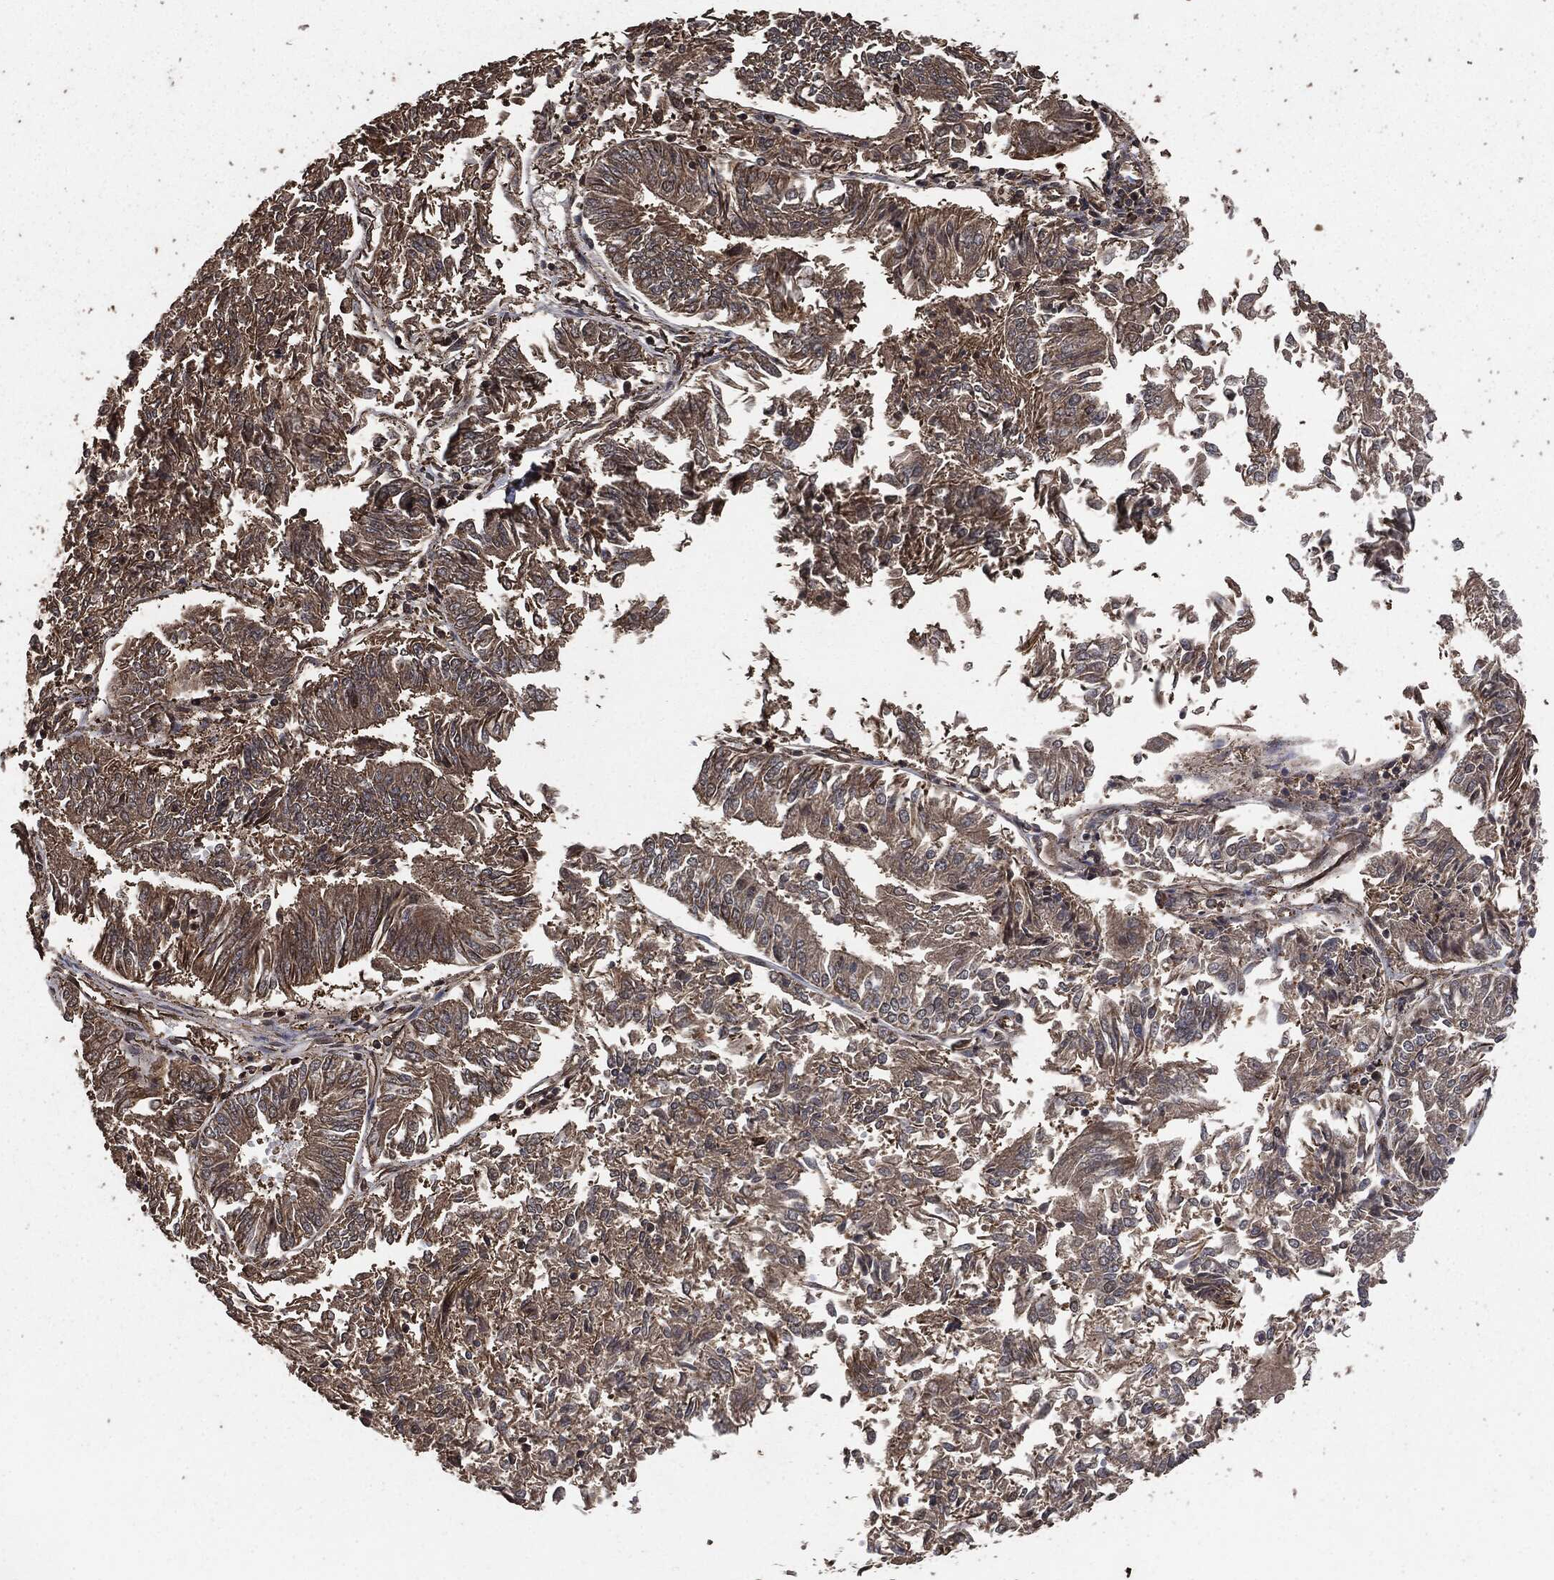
{"staining": {"intensity": "moderate", "quantity": "25%-75%", "location": "cytoplasmic/membranous"}, "tissue": "endometrial cancer", "cell_type": "Tumor cells", "image_type": "cancer", "snomed": [{"axis": "morphology", "description": "Adenocarcinoma, NOS"}, {"axis": "topography", "description": "Endometrium"}], "caption": "The immunohistochemical stain labels moderate cytoplasmic/membranous staining in tumor cells of endometrial cancer (adenocarcinoma) tissue.", "gene": "EGFR", "patient": {"sex": "female", "age": 58}}